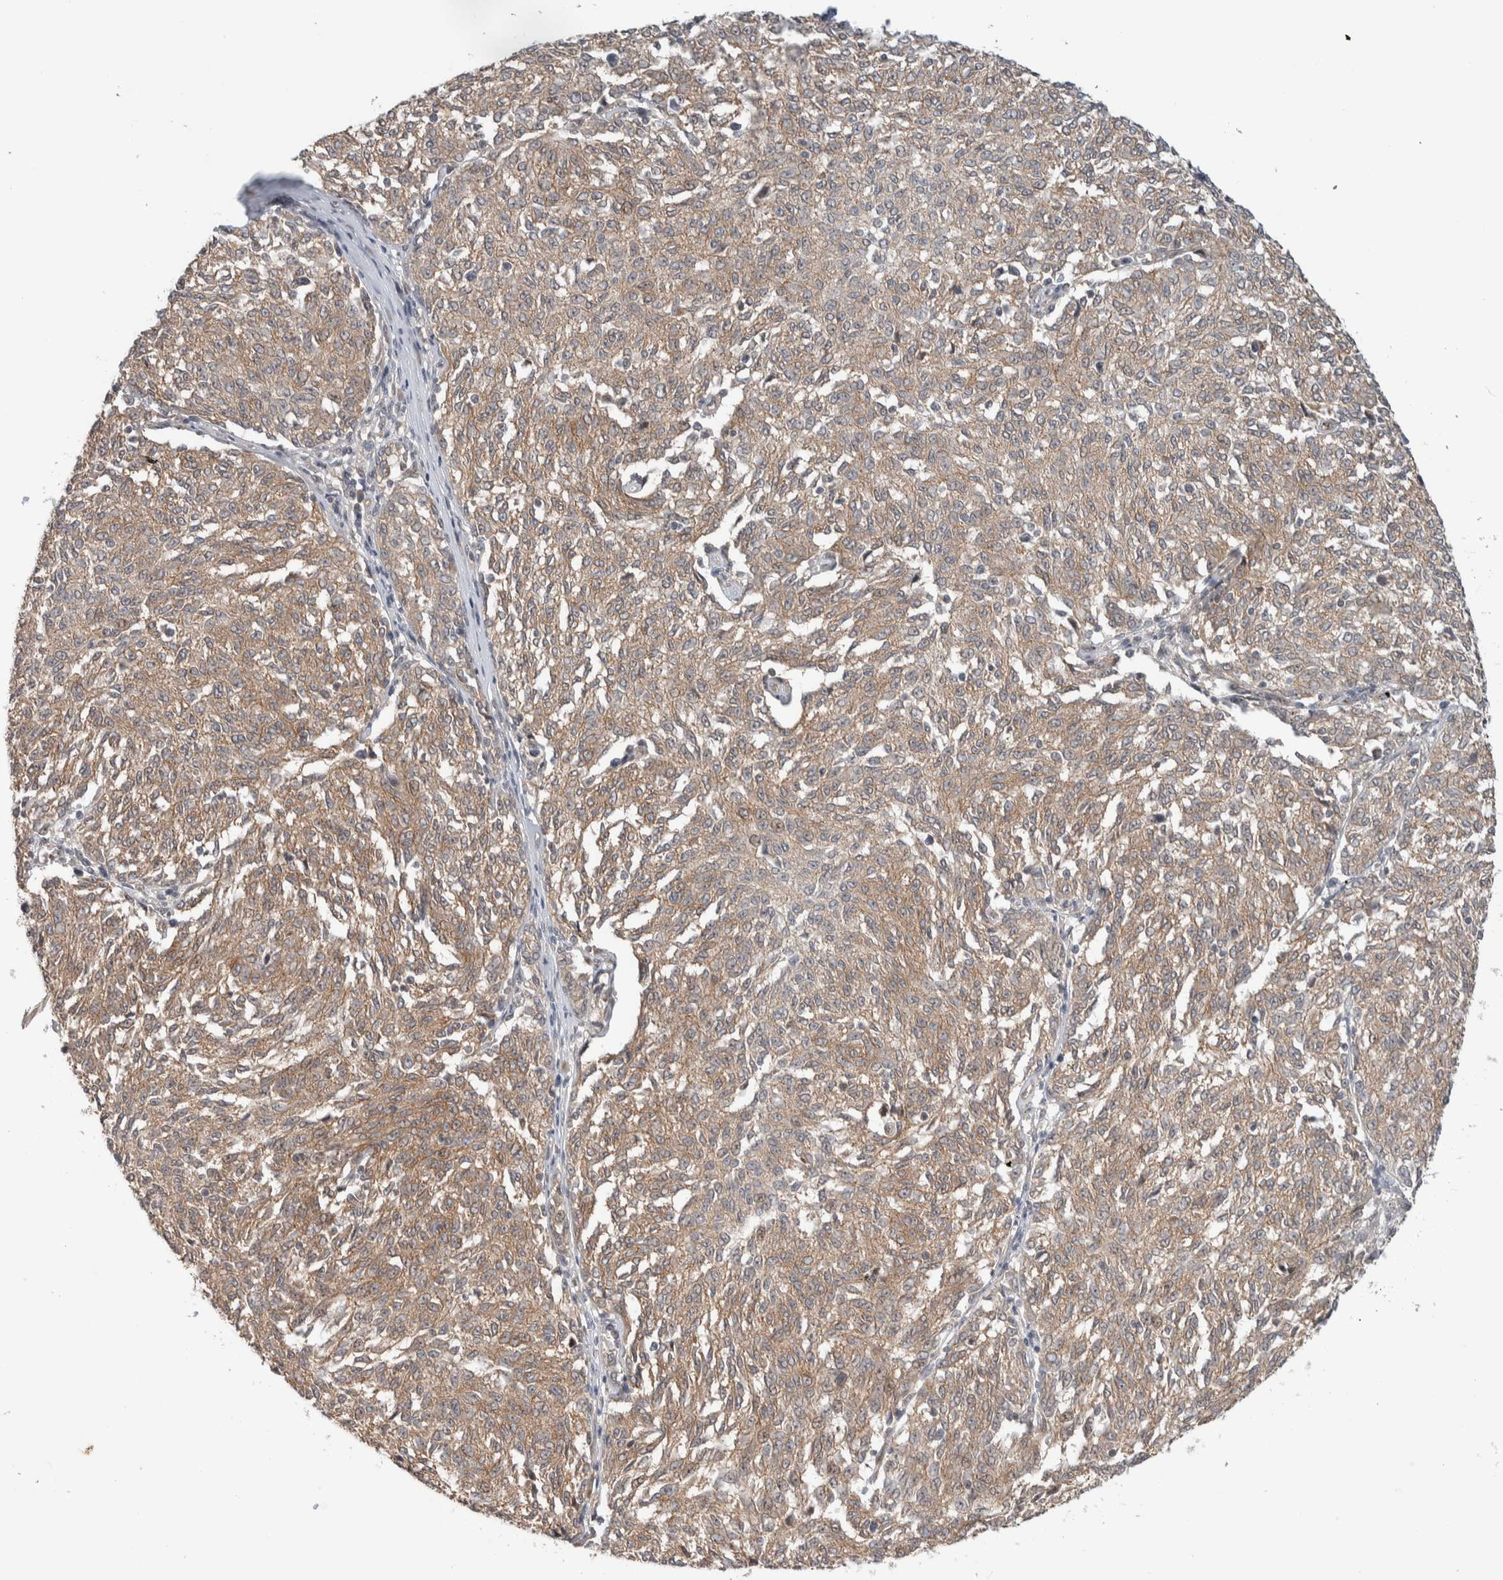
{"staining": {"intensity": "weak", "quantity": ">75%", "location": "cytoplasmic/membranous"}, "tissue": "melanoma", "cell_type": "Tumor cells", "image_type": "cancer", "snomed": [{"axis": "morphology", "description": "Malignant melanoma, NOS"}, {"axis": "topography", "description": "Skin"}], "caption": "Protein expression by immunohistochemistry exhibits weak cytoplasmic/membranous staining in approximately >75% of tumor cells in malignant melanoma.", "gene": "DEPTOR", "patient": {"sex": "female", "age": 72}}